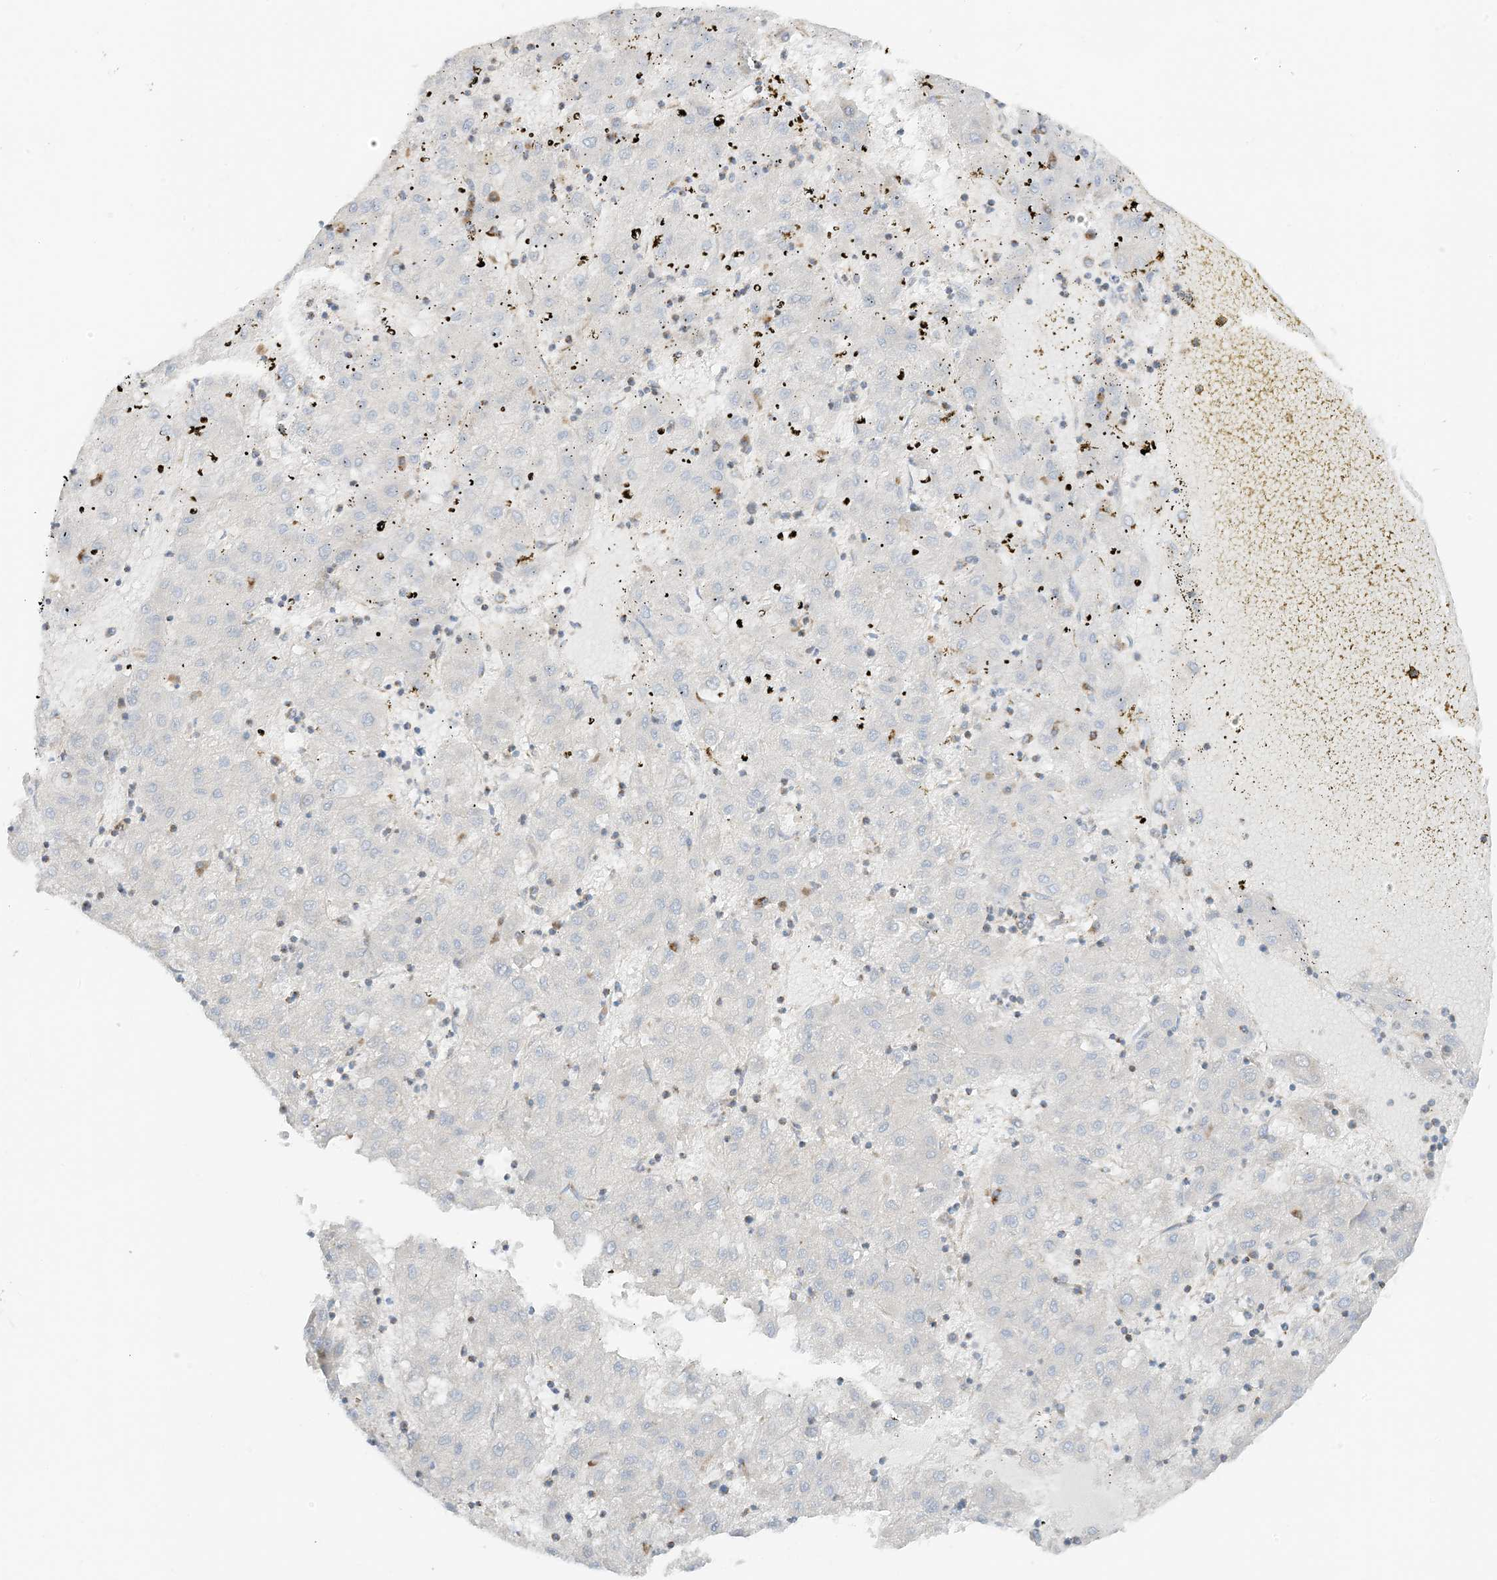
{"staining": {"intensity": "negative", "quantity": "none", "location": "none"}, "tissue": "liver cancer", "cell_type": "Tumor cells", "image_type": "cancer", "snomed": [{"axis": "morphology", "description": "Carcinoma, Hepatocellular, NOS"}, {"axis": "topography", "description": "Liver"}], "caption": "IHC image of human liver cancer (hepatocellular carcinoma) stained for a protein (brown), which reveals no expression in tumor cells.", "gene": "SLC25A12", "patient": {"sex": "male", "age": 72}}